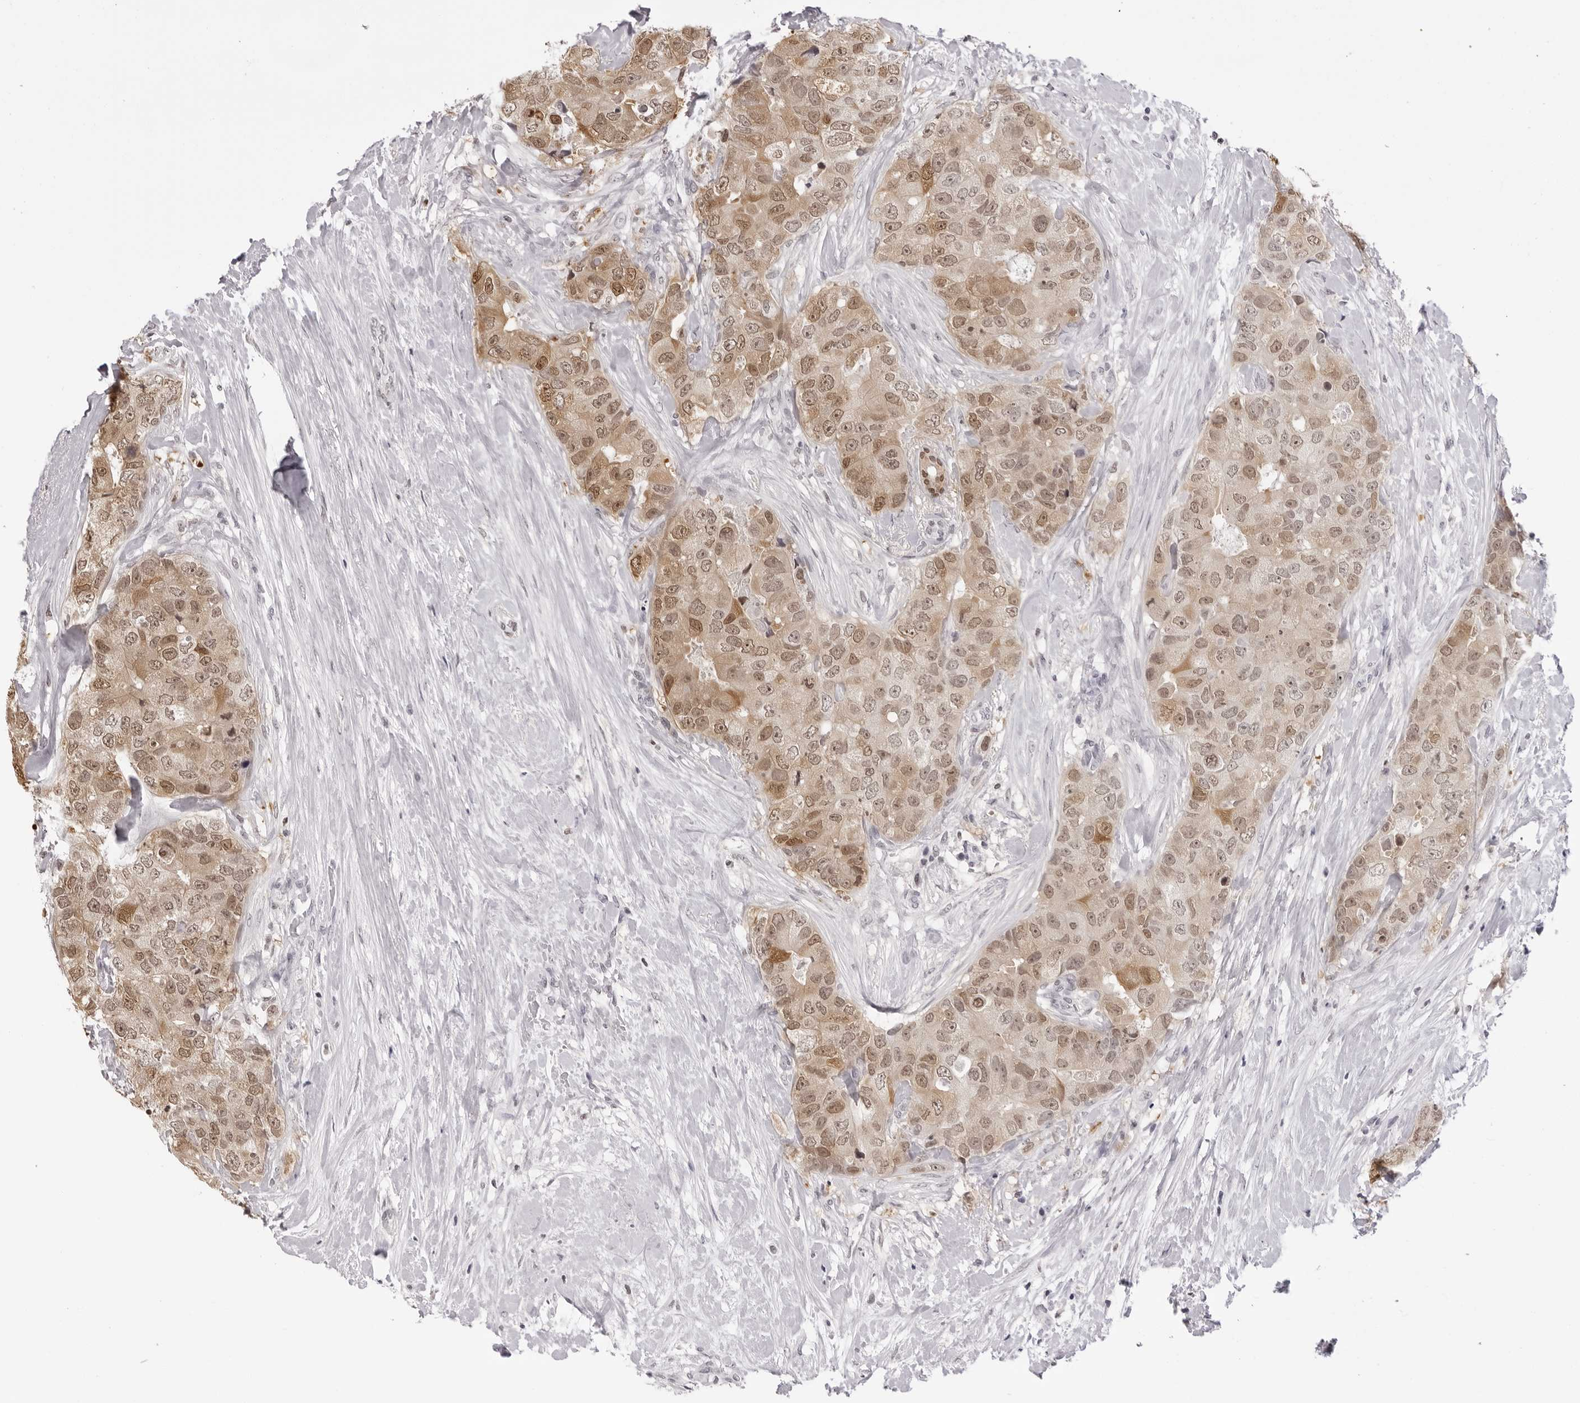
{"staining": {"intensity": "moderate", "quantity": ">75%", "location": "cytoplasmic/membranous,nuclear"}, "tissue": "breast cancer", "cell_type": "Tumor cells", "image_type": "cancer", "snomed": [{"axis": "morphology", "description": "Duct carcinoma"}, {"axis": "topography", "description": "Breast"}], "caption": "Human breast intraductal carcinoma stained with a protein marker exhibits moderate staining in tumor cells.", "gene": "HSPA4", "patient": {"sex": "female", "age": 62}}